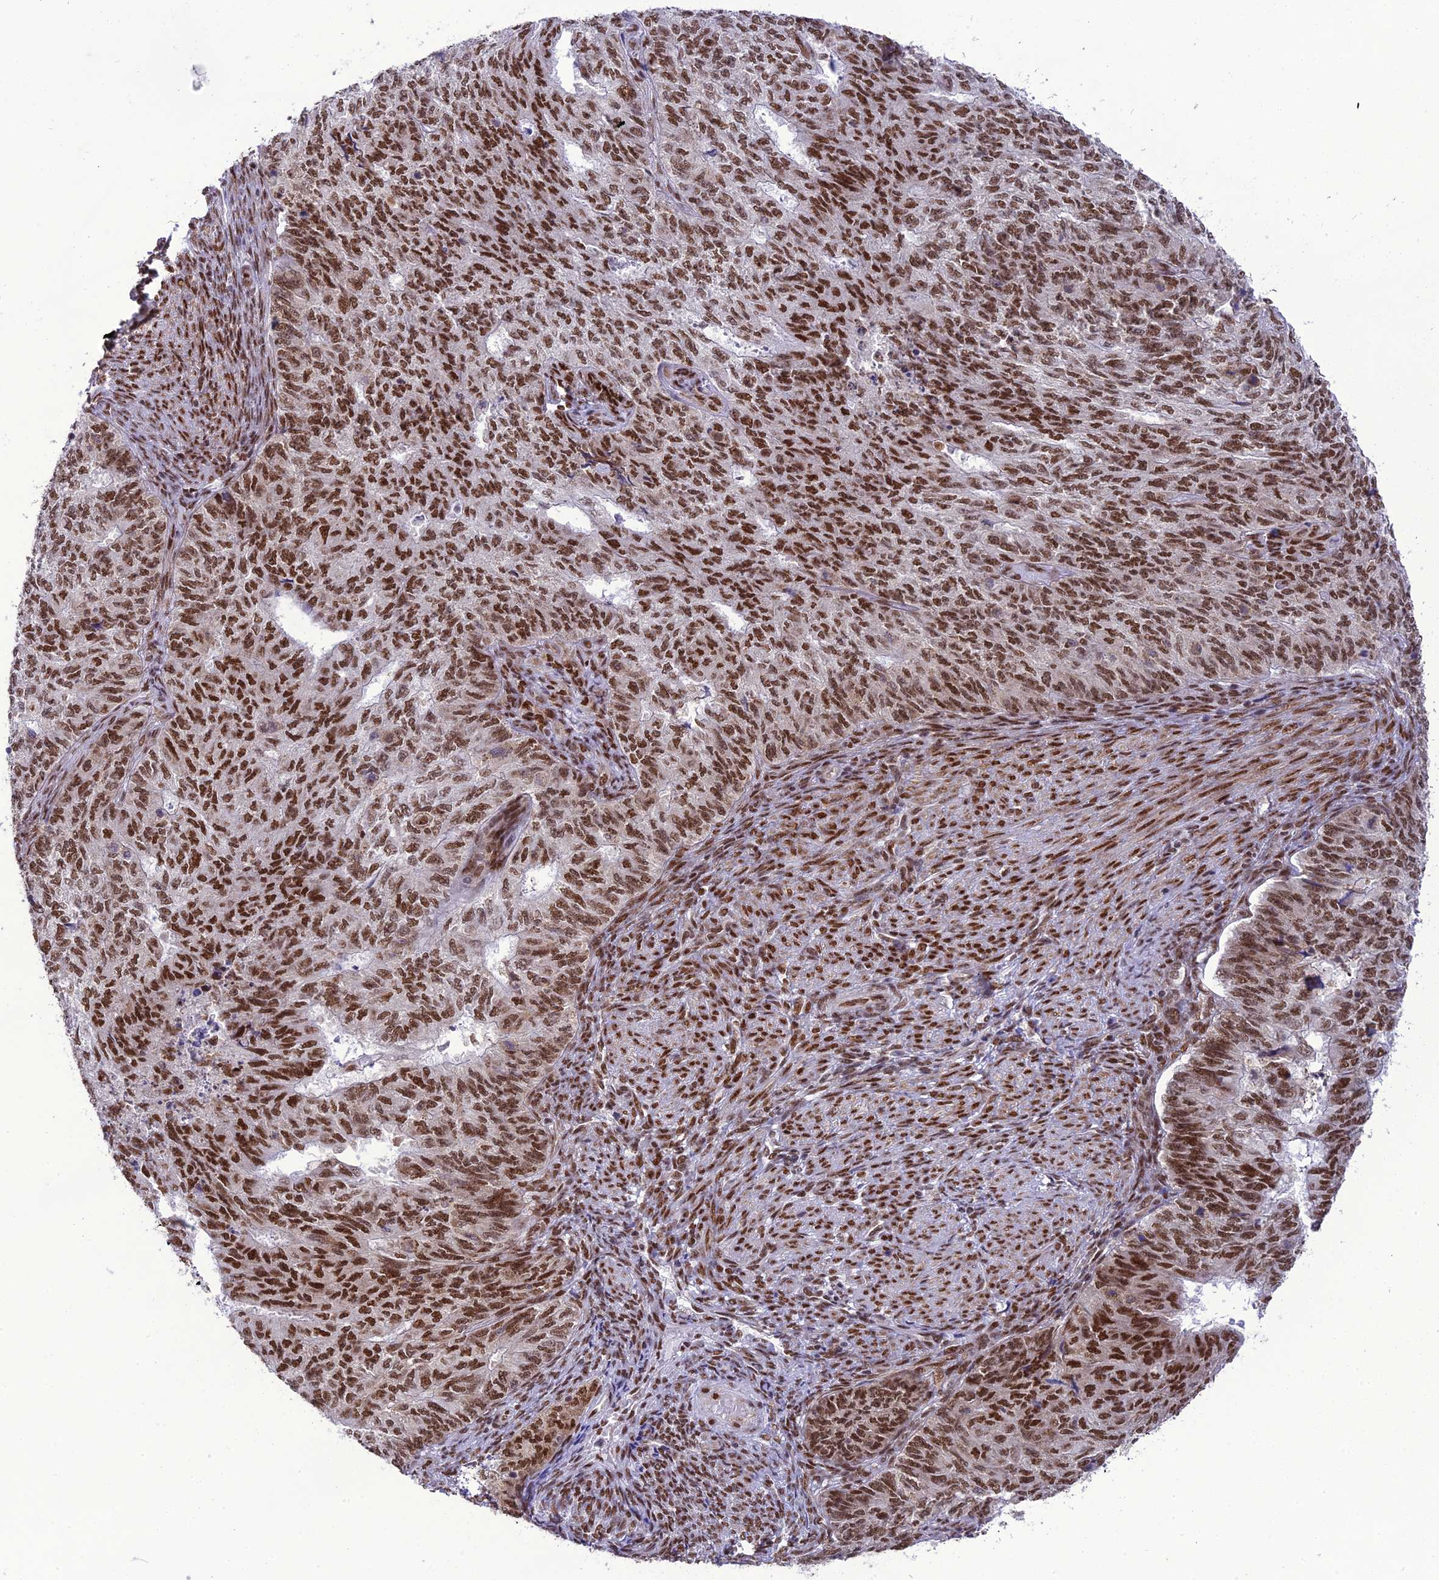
{"staining": {"intensity": "strong", "quantity": ">75%", "location": "nuclear"}, "tissue": "endometrial cancer", "cell_type": "Tumor cells", "image_type": "cancer", "snomed": [{"axis": "morphology", "description": "Adenocarcinoma, NOS"}, {"axis": "topography", "description": "Endometrium"}], "caption": "This histopathology image shows IHC staining of human endometrial cancer (adenocarcinoma), with high strong nuclear staining in about >75% of tumor cells.", "gene": "DDX1", "patient": {"sex": "female", "age": 32}}